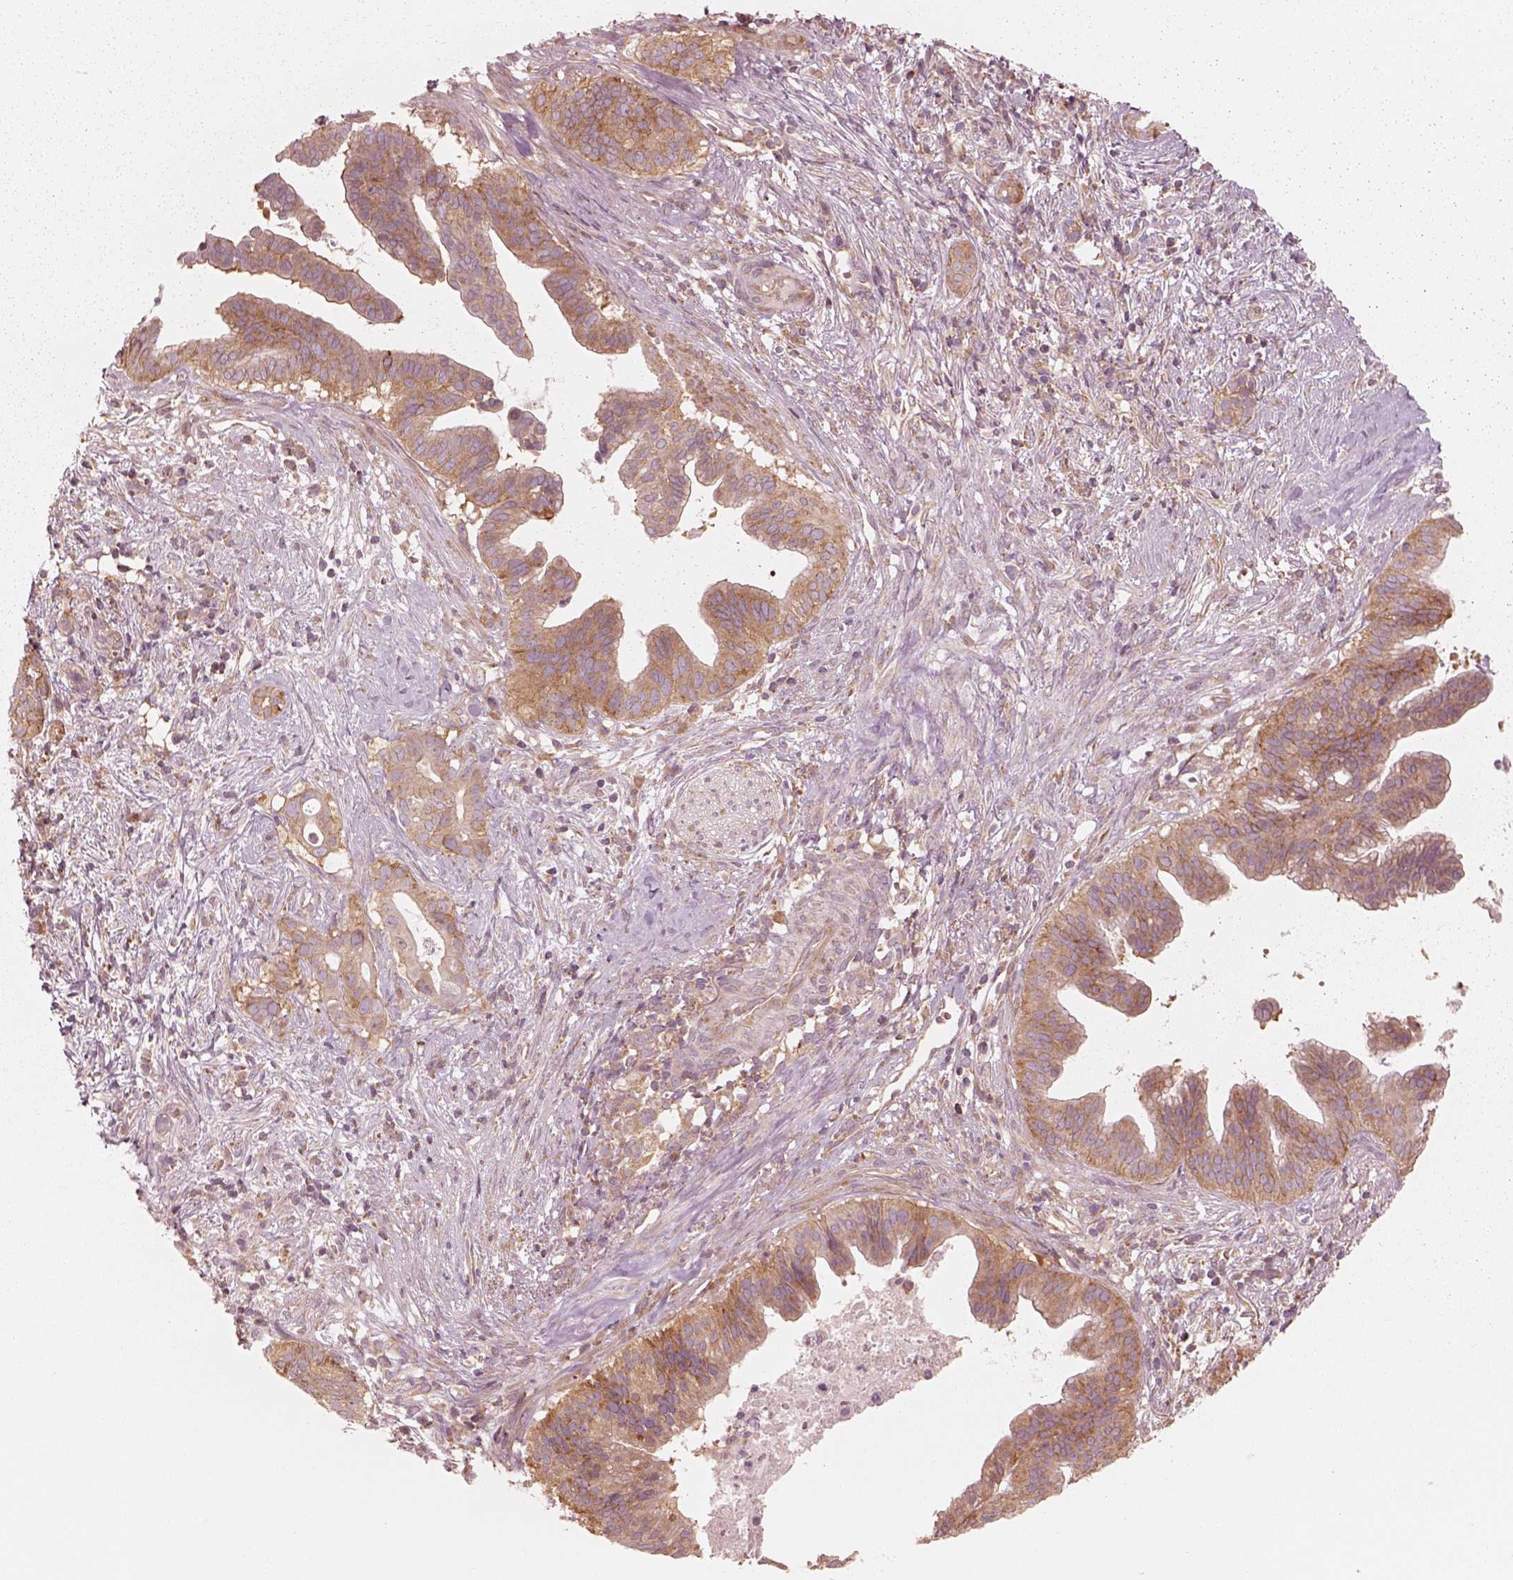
{"staining": {"intensity": "moderate", "quantity": ">75%", "location": "cytoplasmic/membranous"}, "tissue": "pancreatic cancer", "cell_type": "Tumor cells", "image_type": "cancer", "snomed": [{"axis": "morphology", "description": "Adenocarcinoma, NOS"}, {"axis": "topography", "description": "Pancreas"}], "caption": "Moderate cytoplasmic/membranous expression is present in approximately >75% of tumor cells in pancreatic cancer (adenocarcinoma).", "gene": "CNOT2", "patient": {"sex": "male", "age": 61}}